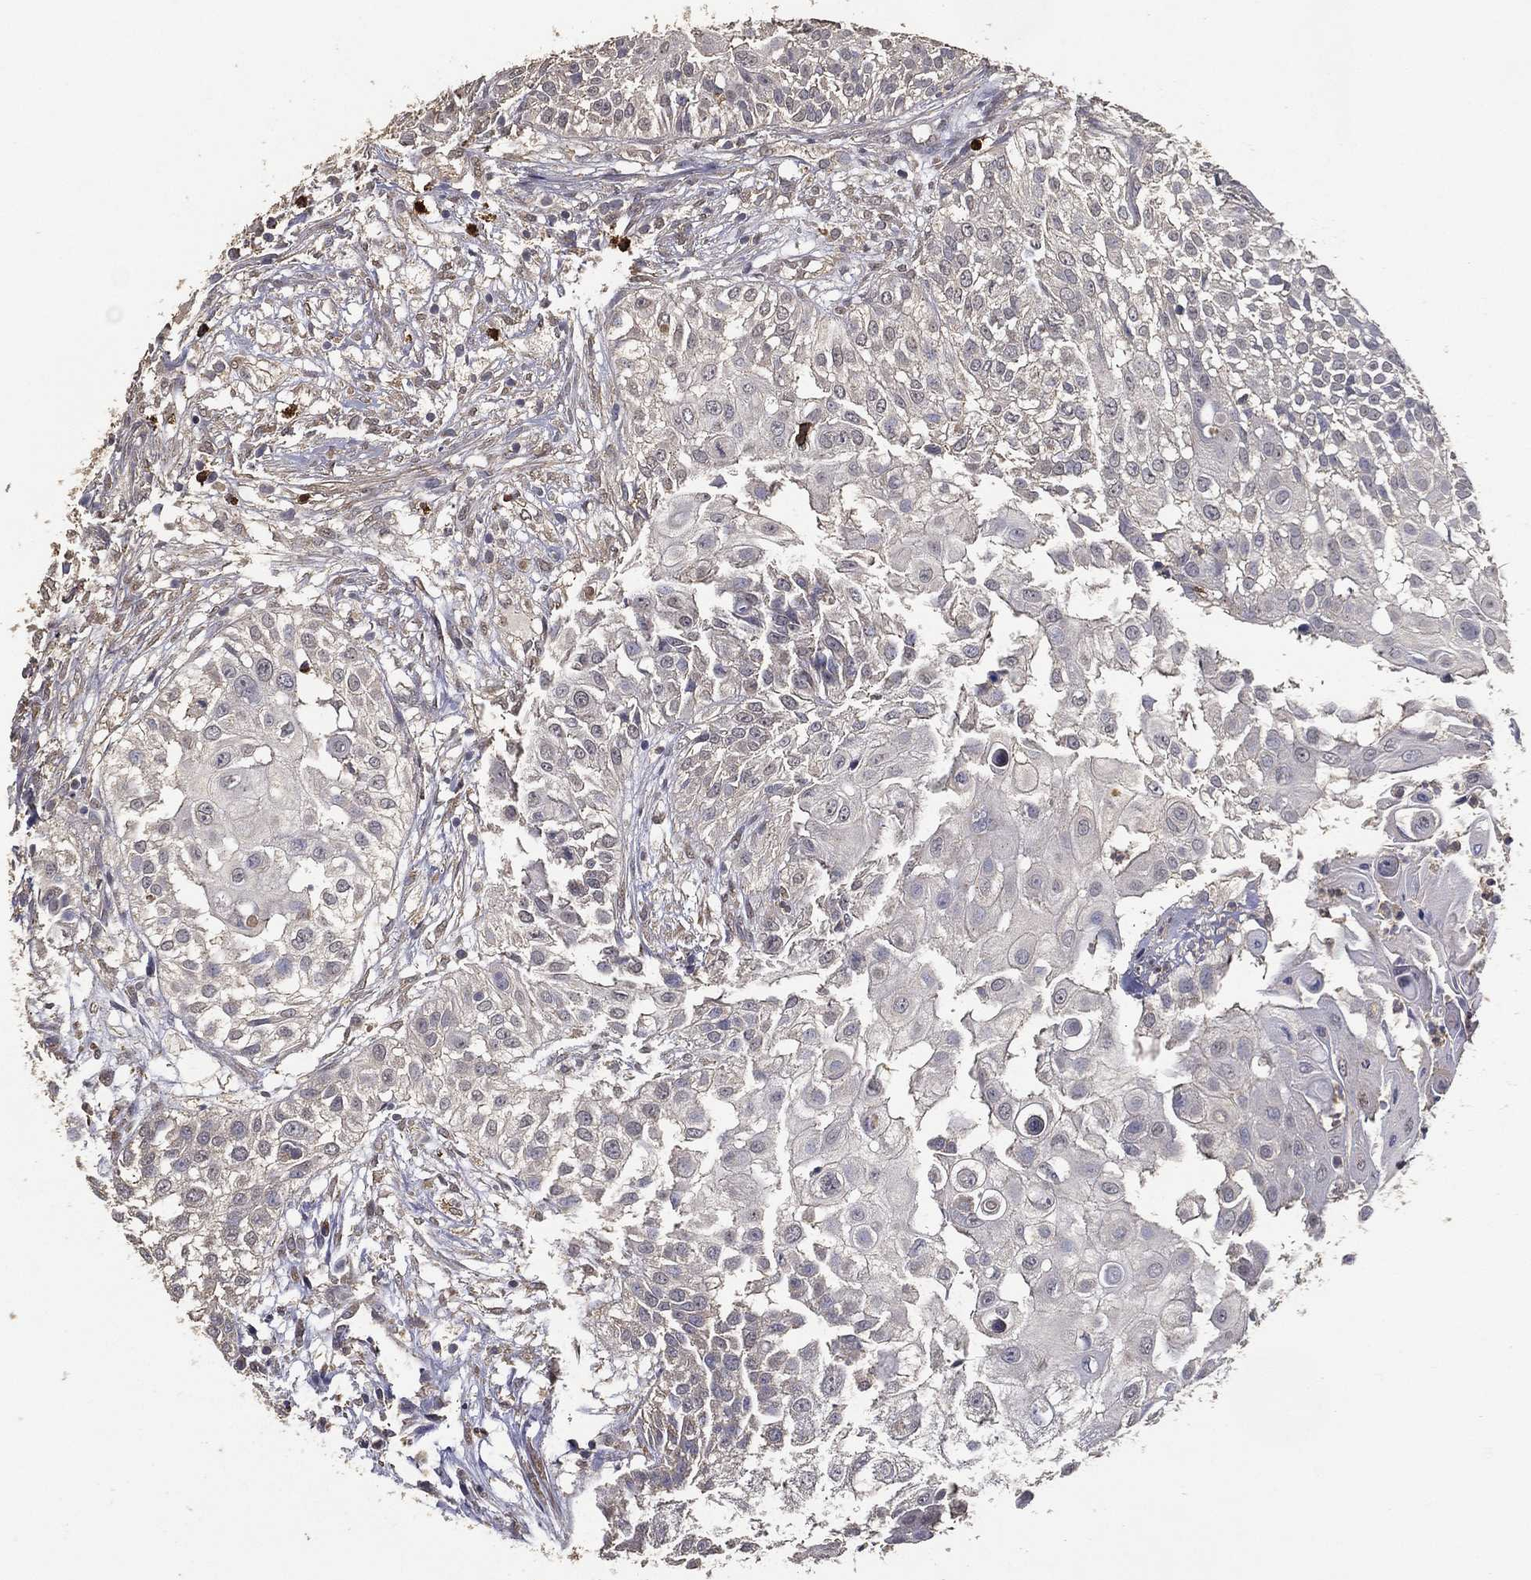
{"staining": {"intensity": "negative", "quantity": "none", "location": "none"}, "tissue": "urothelial cancer", "cell_type": "Tumor cells", "image_type": "cancer", "snomed": [{"axis": "morphology", "description": "Urothelial carcinoma, High grade"}, {"axis": "topography", "description": "Urinary bladder"}], "caption": "Tumor cells are negative for brown protein staining in urothelial cancer.", "gene": "GPR183", "patient": {"sex": "female", "age": 79}}